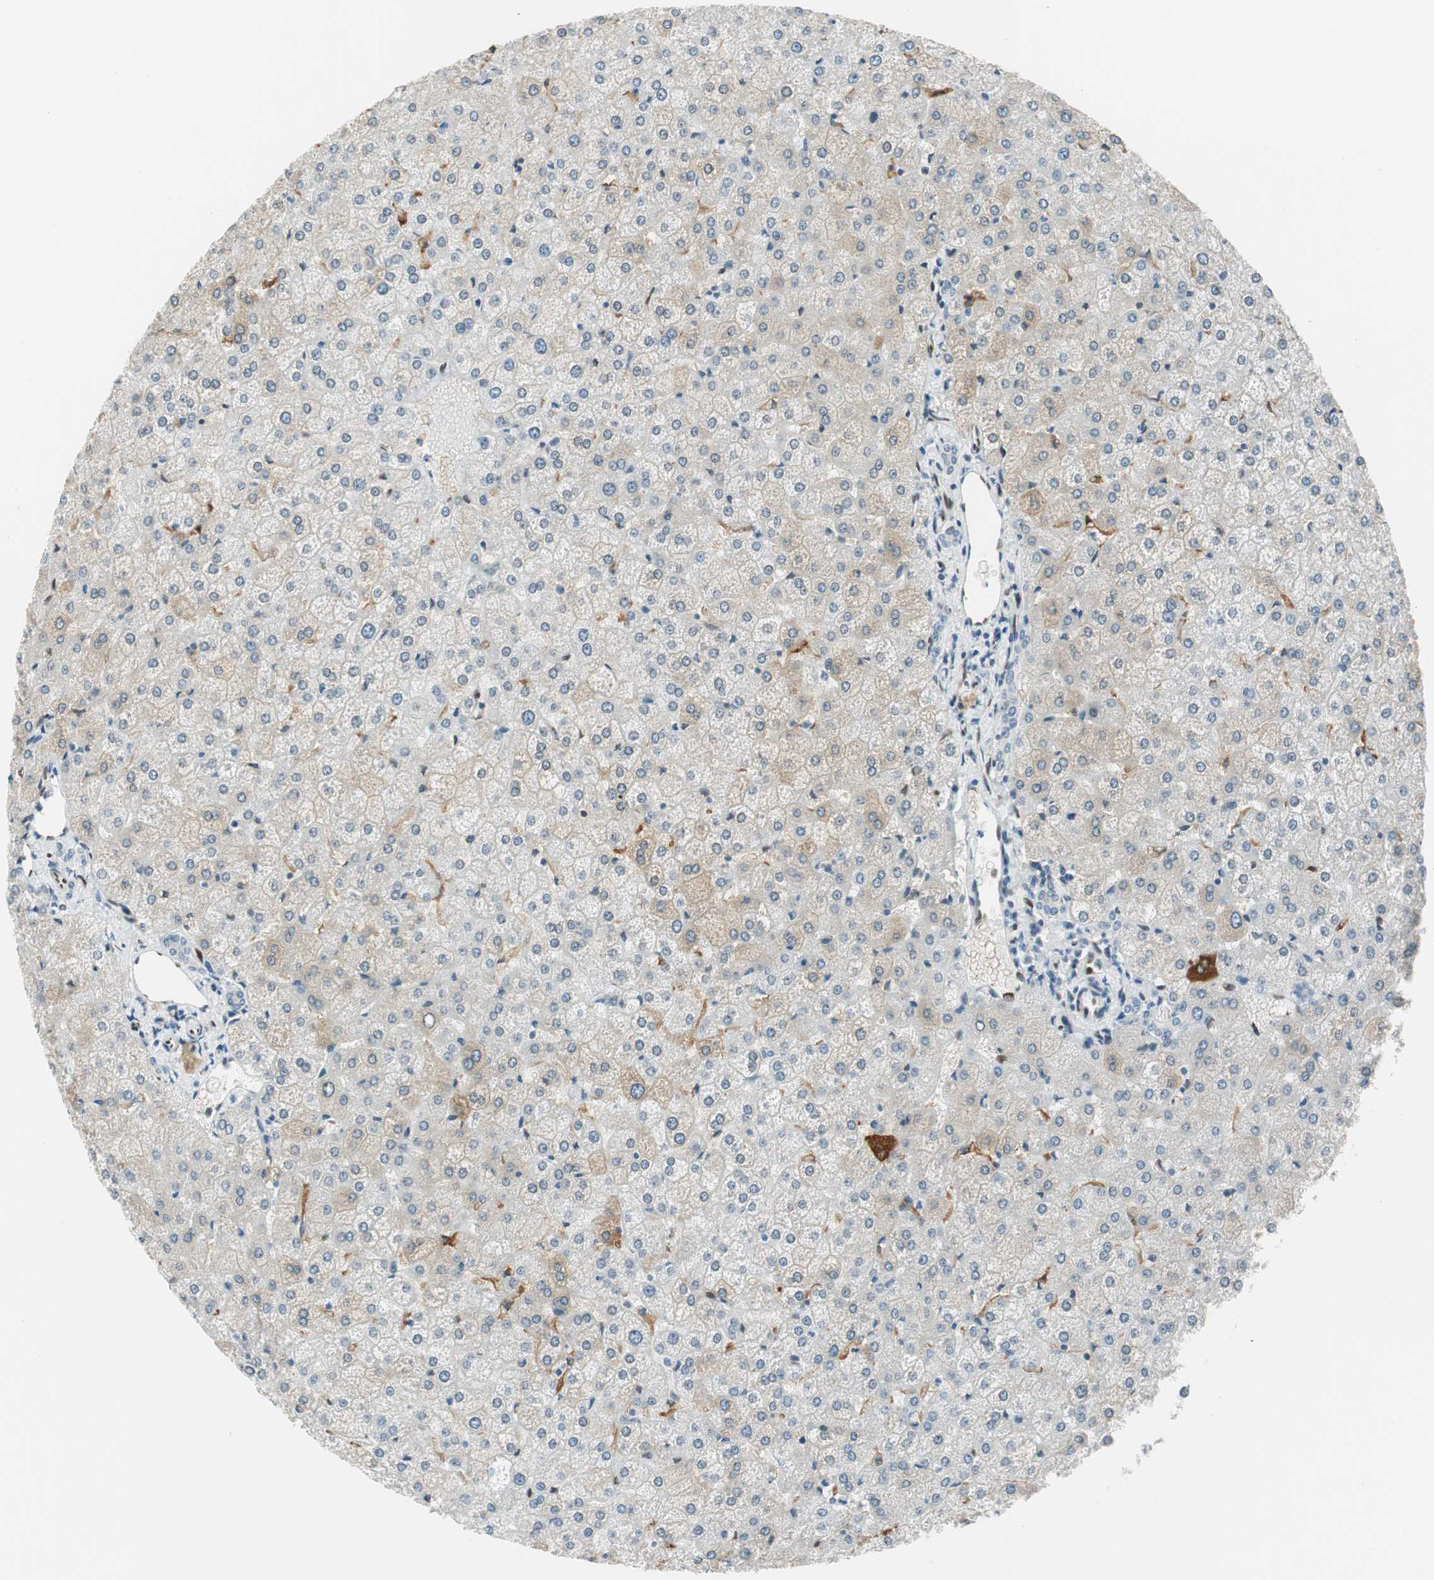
{"staining": {"intensity": "weak", "quantity": ">75%", "location": "cytoplasmic/membranous"}, "tissue": "liver", "cell_type": "Cholangiocytes", "image_type": "normal", "snomed": [{"axis": "morphology", "description": "Normal tissue, NOS"}, {"axis": "topography", "description": "Liver"}], "caption": "Immunohistochemical staining of normal human liver reveals weak cytoplasmic/membranous protein staining in about >75% of cholangiocytes. The protein is stained brown, and the nuclei are stained in blue (DAB IHC with brightfield microscopy, high magnification).", "gene": "TMEM260", "patient": {"sex": "female", "age": 32}}